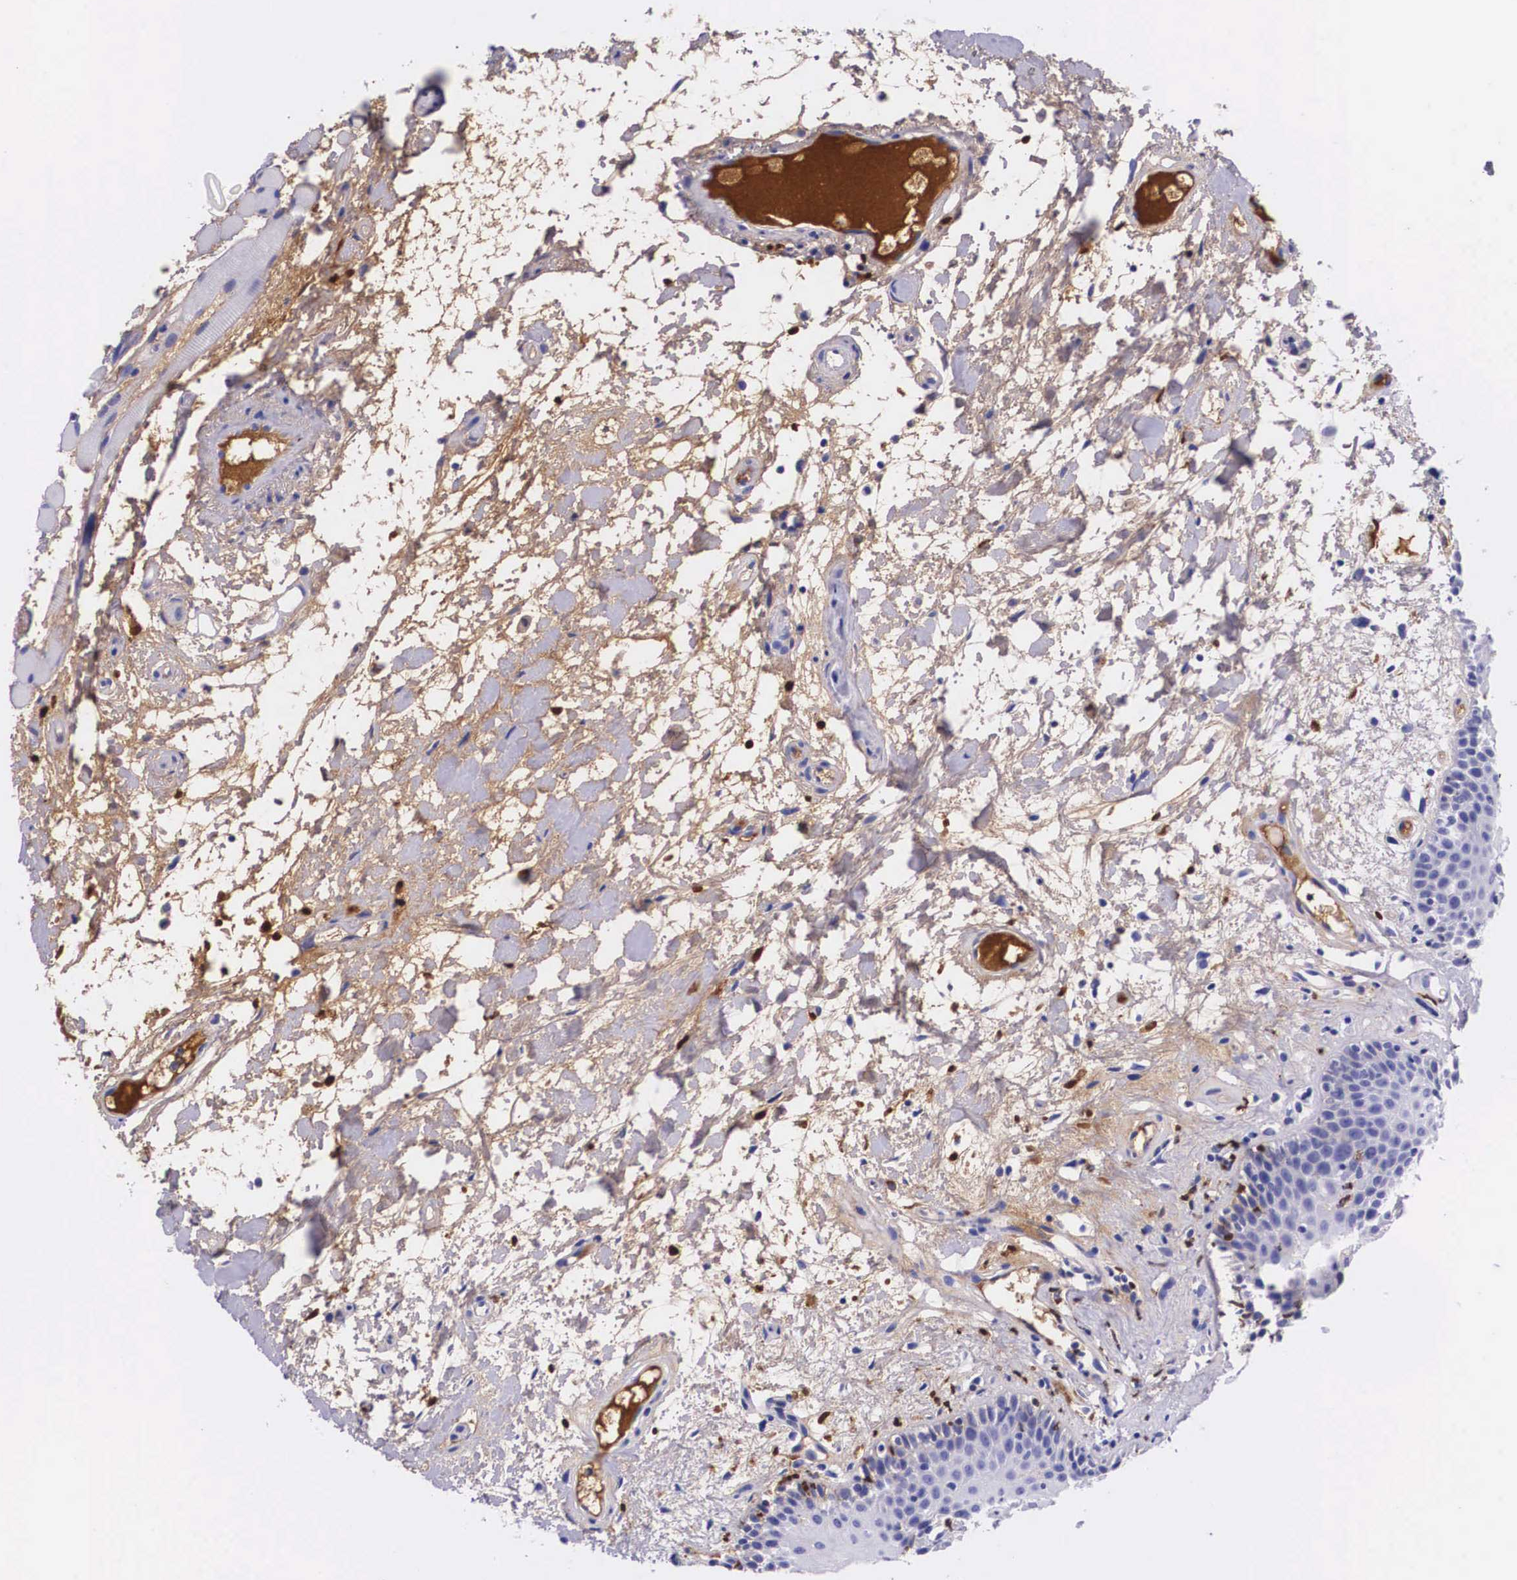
{"staining": {"intensity": "negative", "quantity": "none", "location": "none"}, "tissue": "oral mucosa", "cell_type": "Squamous epithelial cells", "image_type": "normal", "snomed": [{"axis": "morphology", "description": "Normal tissue, NOS"}, {"axis": "topography", "description": "Oral tissue"}], "caption": "Squamous epithelial cells show no significant protein expression in unremarkable oral mucosa. Brightfield microscopy of immunohistochemistry stained with DAB (brown) and hematoxylin (blue), captured at high magnification.", "gene": "PLG", "patient": {"sex": "female", "age": 79}}